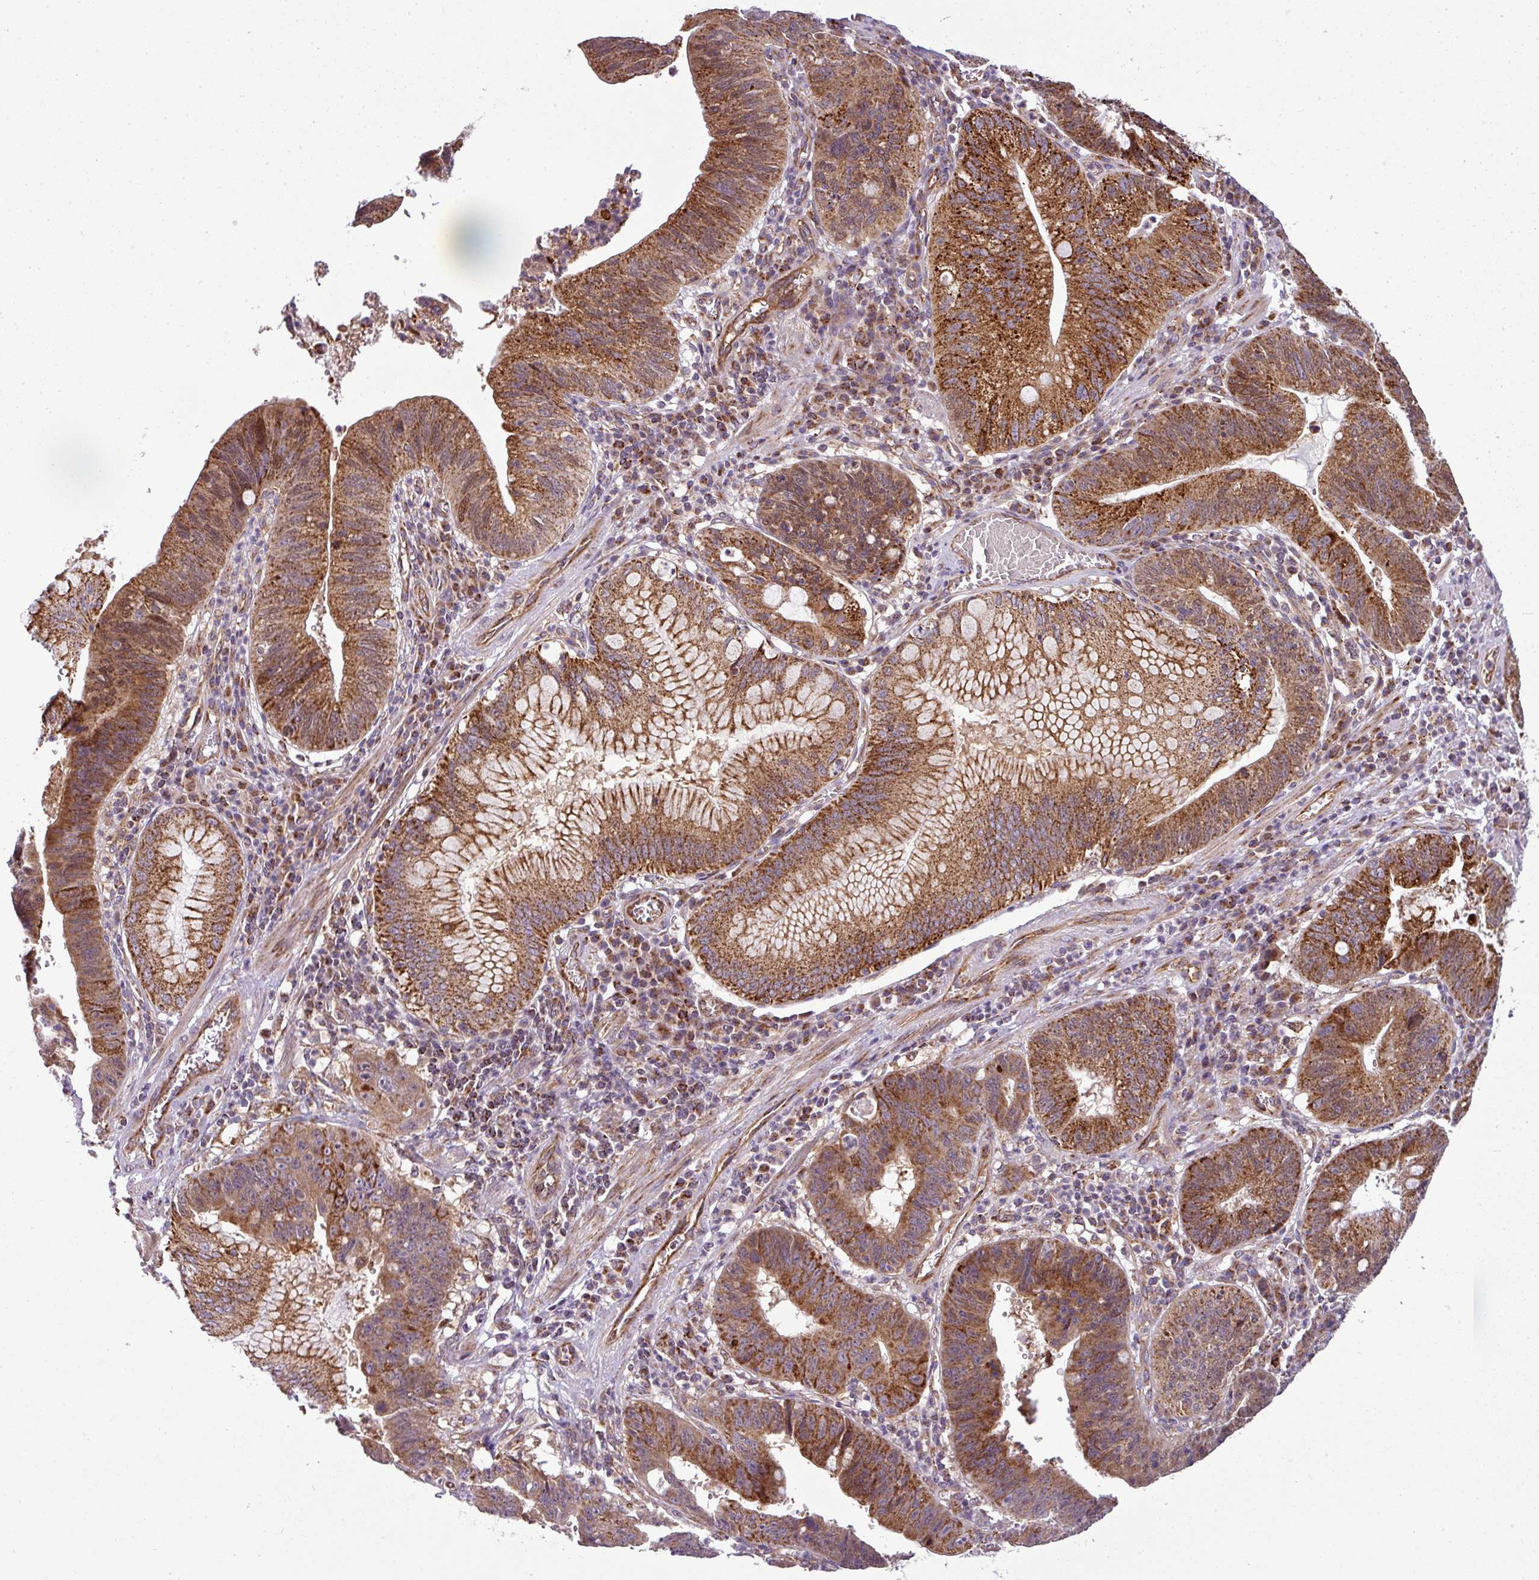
{"staining": {"intensity": "strong", "quantity": ">75%", "location": "cytoplasmic/membranous"}, "tissue": "stomach cancer", "cell_type": "Tumor cells", "image_type": "cancer", "snomed": [{"axis": "morphology", "description": "Adenocarcinoma, NOS"}, {"axis": "topography", "description": "Stomach"}], "caption": "Immunohistochemical staining of human stomach cancer (adenocarcinoma) exhibits high levels of strong cytoplasmic/membranous protein expression in about >75% of tumor cells.", "gene": "PRELID3B", "patient": {"sex": "male", "age": 59}}